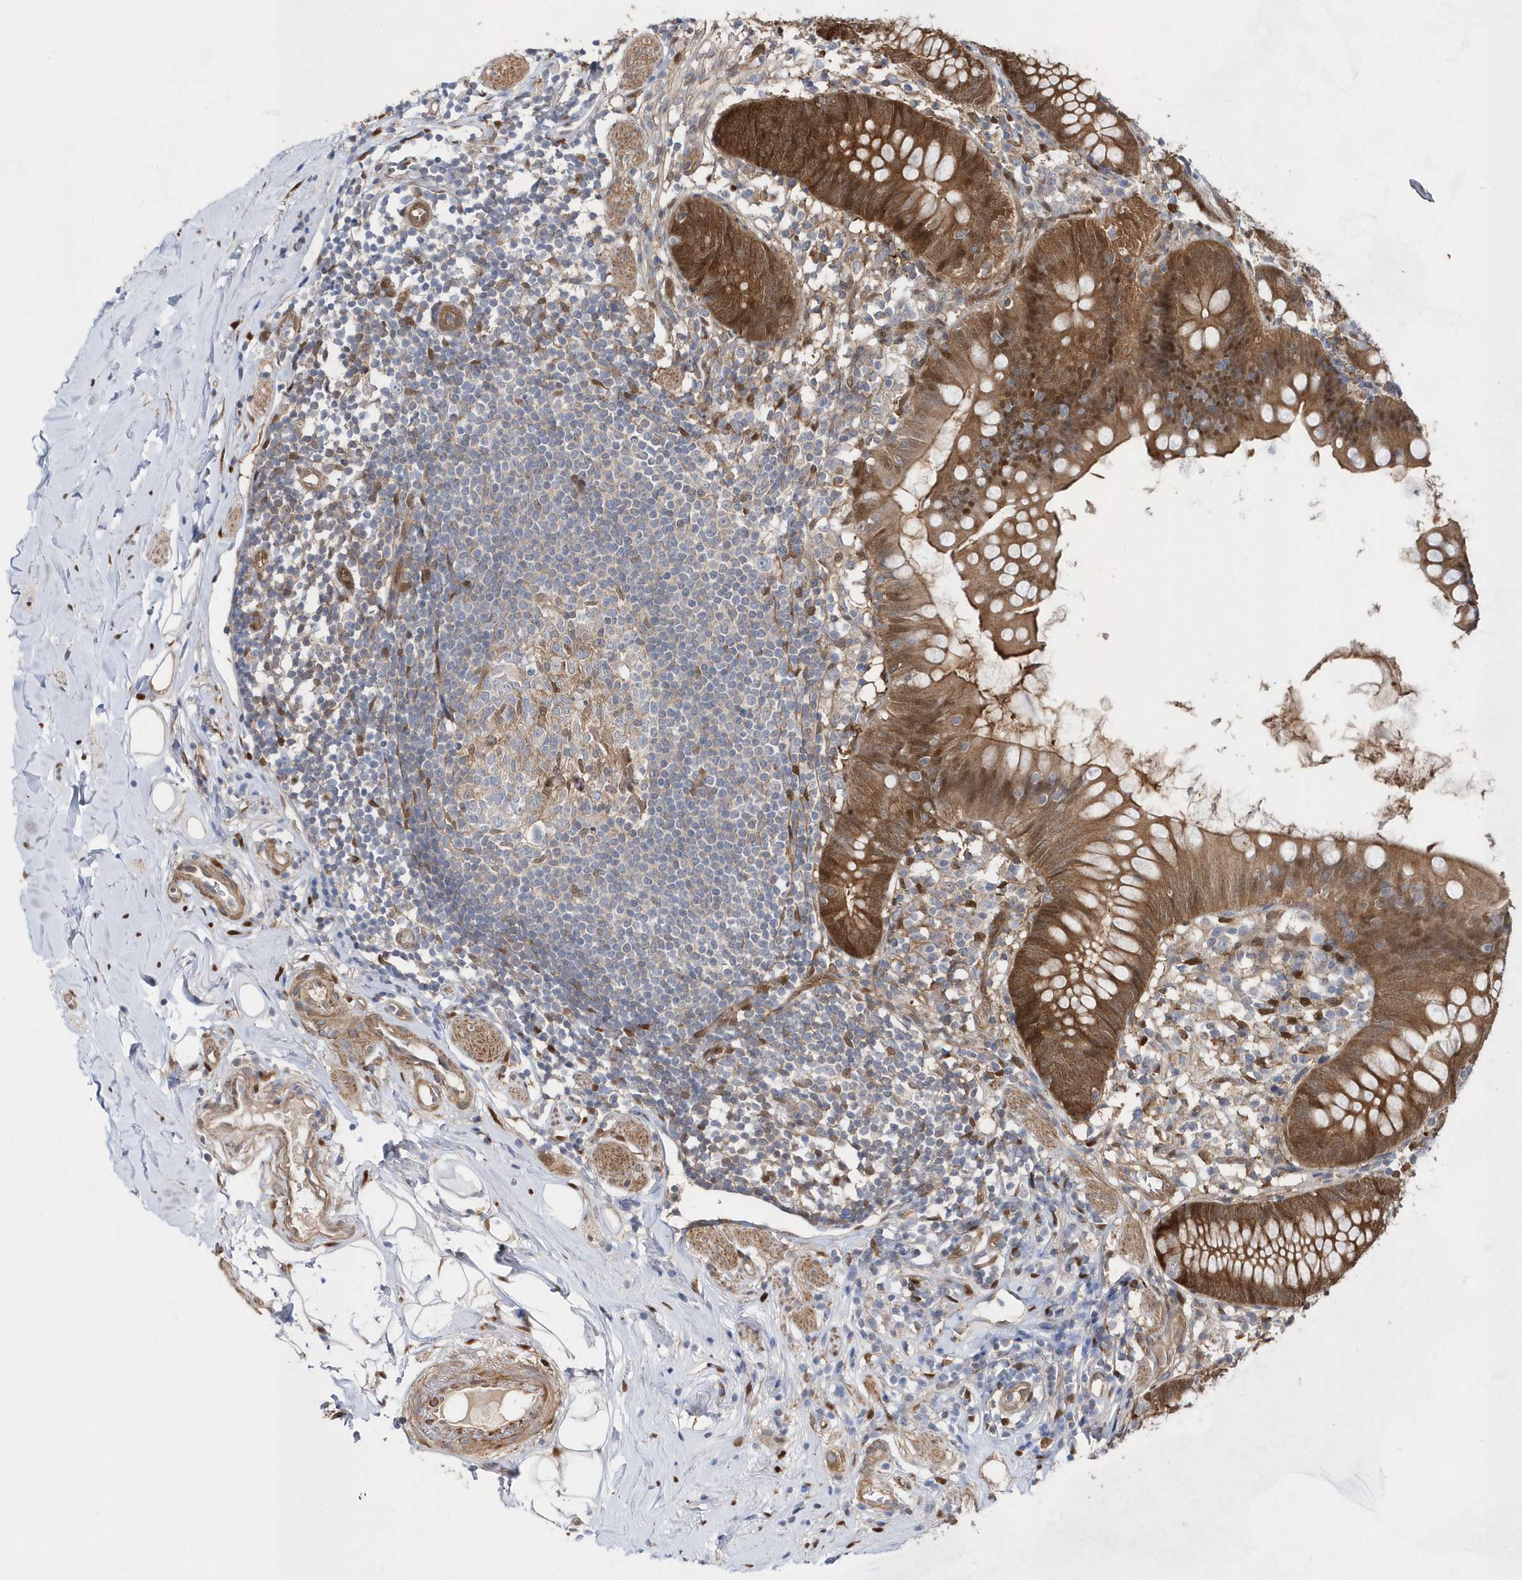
{"staining": {"intensity": "moderate", "quantity": ">75%", "location": "cytoplasmic/membranous,nuclear"}, "tissue": "appendix", "cell_type": "Glandular cells", "image_type": "normal", "snomed": [{"axis": "morphology", "description": "Normal tissue, NOS"}, {"axis": "topography", "description": "Appendix"}], "caption": "Protein expression analysis of benign appendix exhibits moderate cytoplasmic/membranous,nuclear expression in approximately >75% of glandular cells.", "gene": "BDH2", "patient": {"sex": "female", "age": 62}}